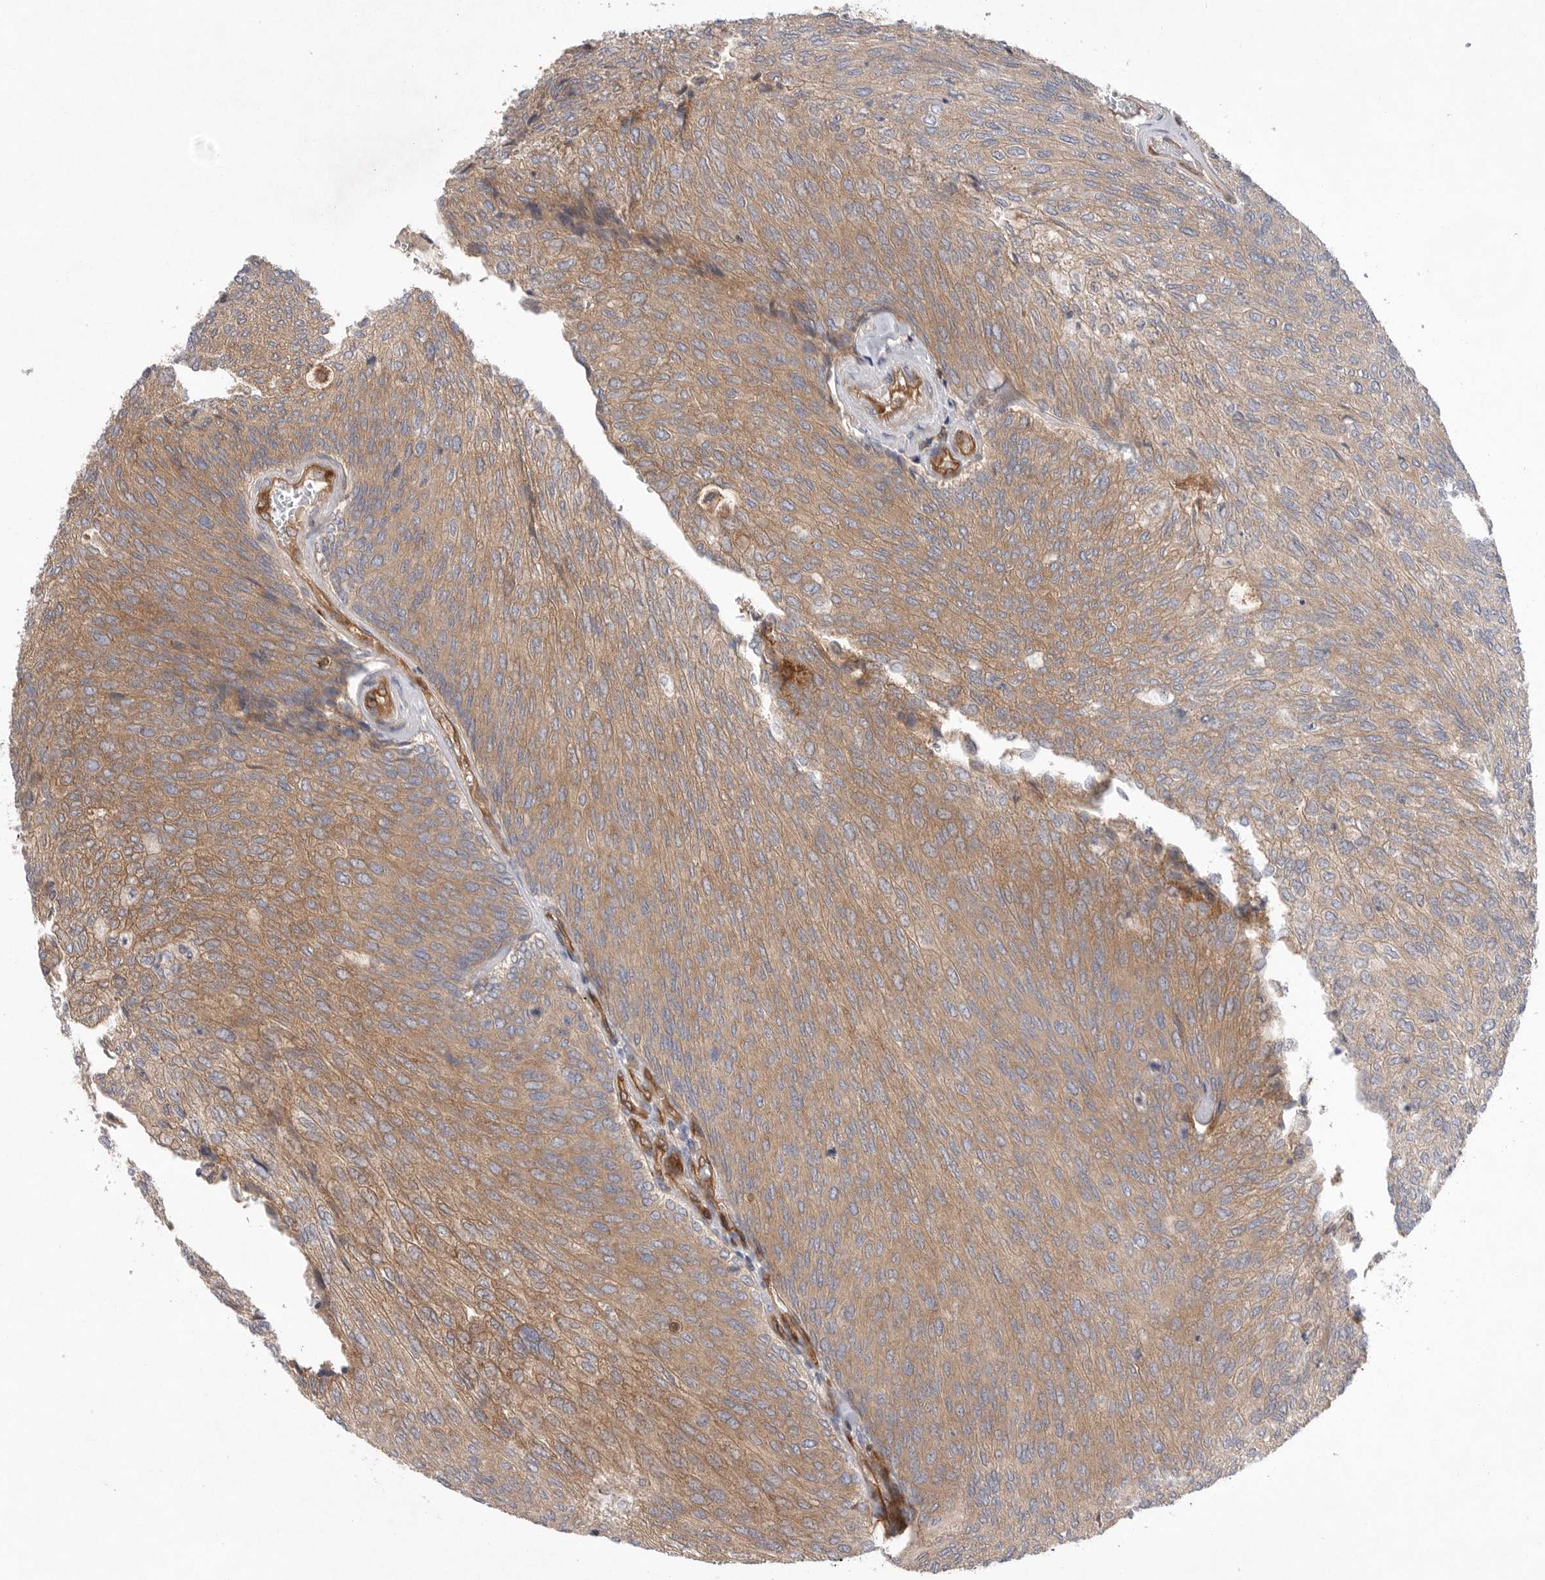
{"staining": {"intensity": "moderate", "quantity": ">75%", "location": "cytoplasmic/membranous"}, "tissue": "urothelial cancer", "cell_type": "Tumor cells", "image_type": "cancer", "snomed": [{"axis": "morphology", "description": "Urothelial carcinoma, Low grade"}, {"axis": "topography", "description": "Urinary bladder"}], "caption": "This is an image of IHC staining of urothelial cancer, which shows moderate staining in the cytoplasmic/membranous of tumor cells.", "gene": "PRKCH", "patient": {"sex": "female", "age": 79}}